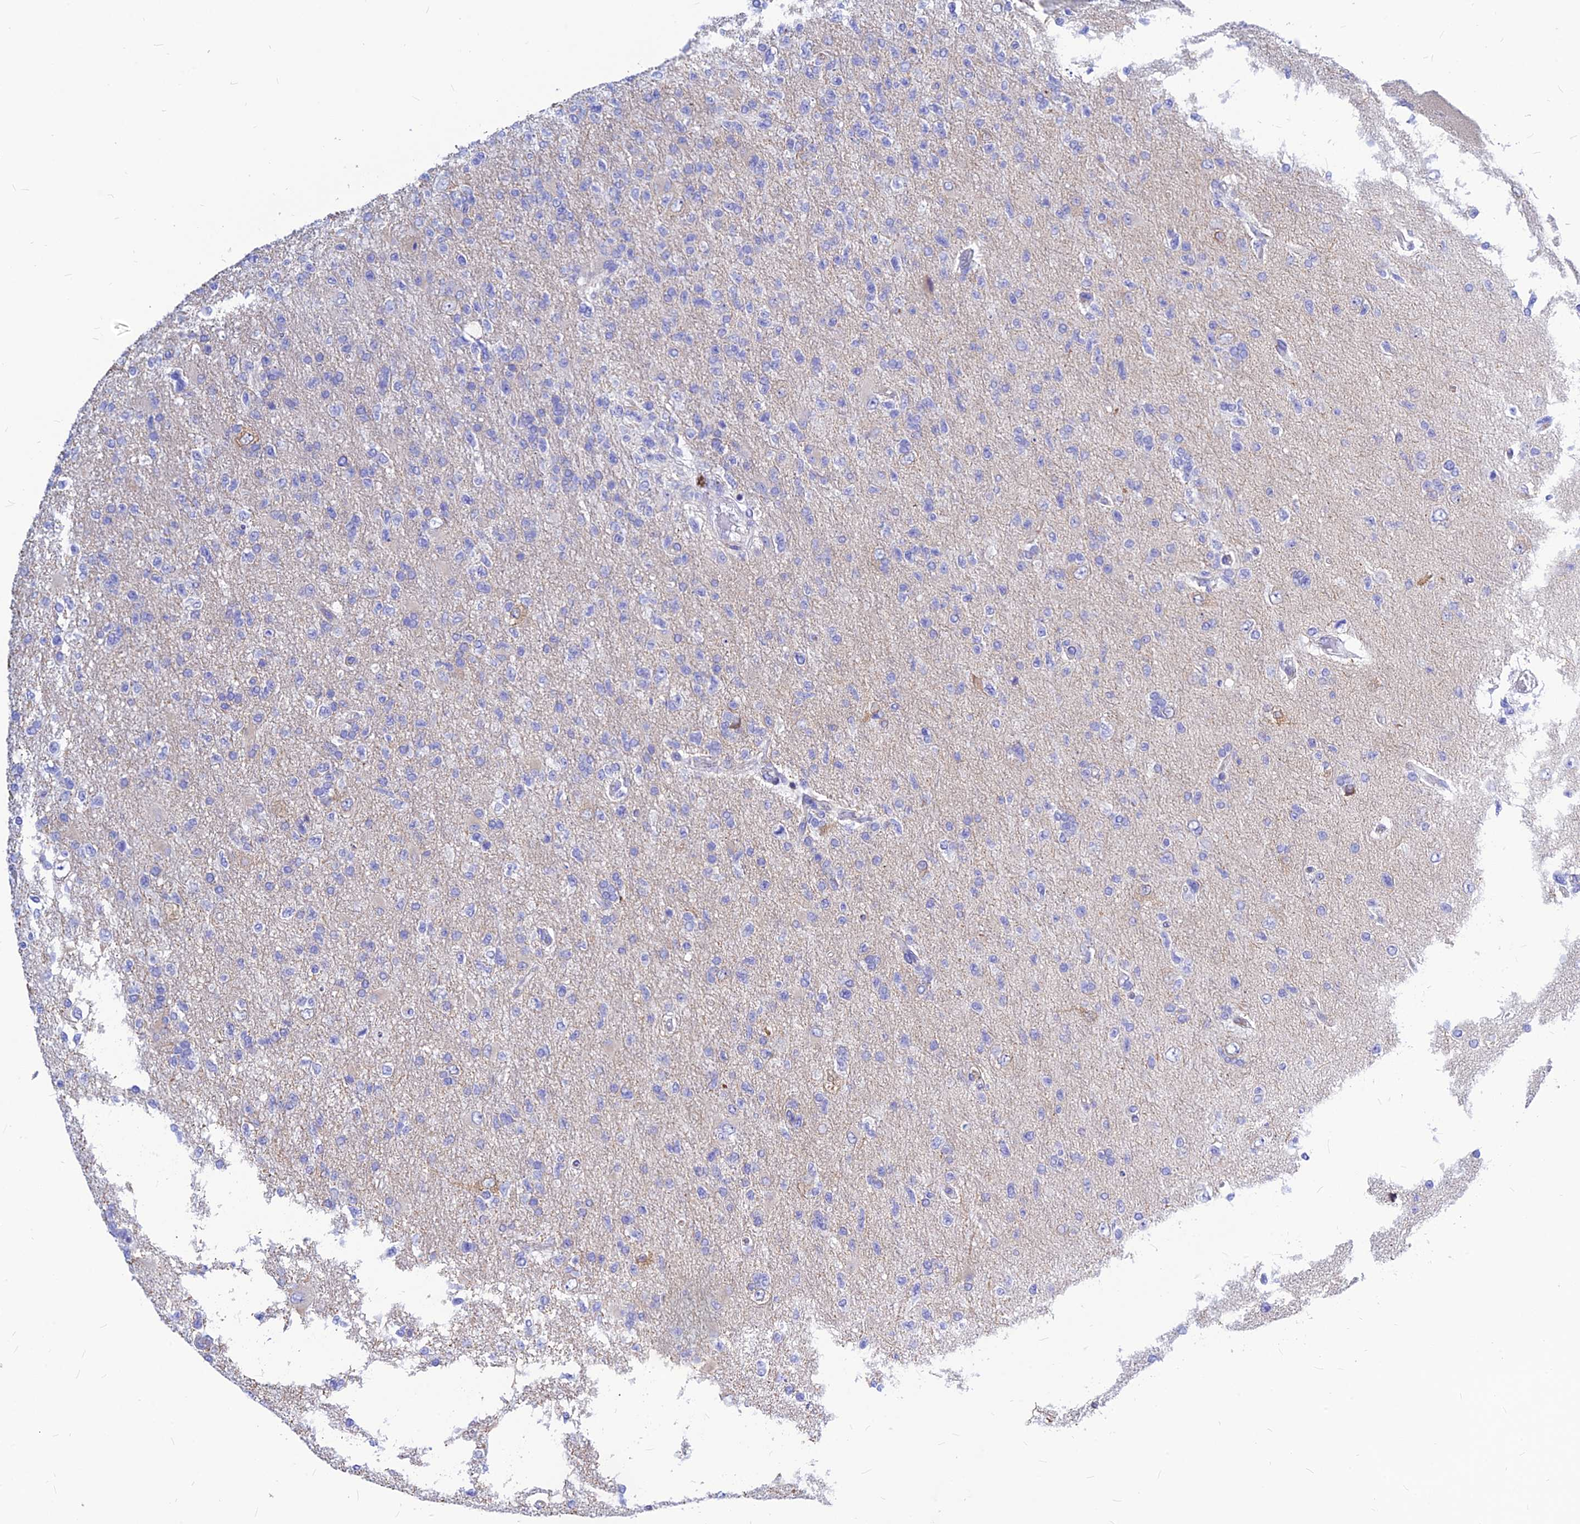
{"staining": {"intensity": "negative", "quantity": "none", "location": "none"}, "tissue": "glioma", "cell_type": "Tumor cells", "image_type": "cancer", "snomed": [{"axis": "morphology", "description": "Glioma, malignant, High grade"}, {"axis": "topography", "description": "Brain"}], "caption": "Immunohistochemistry micrograph of neoplastic tissue: malignant glioma (high-grade) stained with DAB demonstrates no significant protein positivity in tumor cells.", "gene": "CNOT6", "patient": {"sex": "male", "age": 56}}